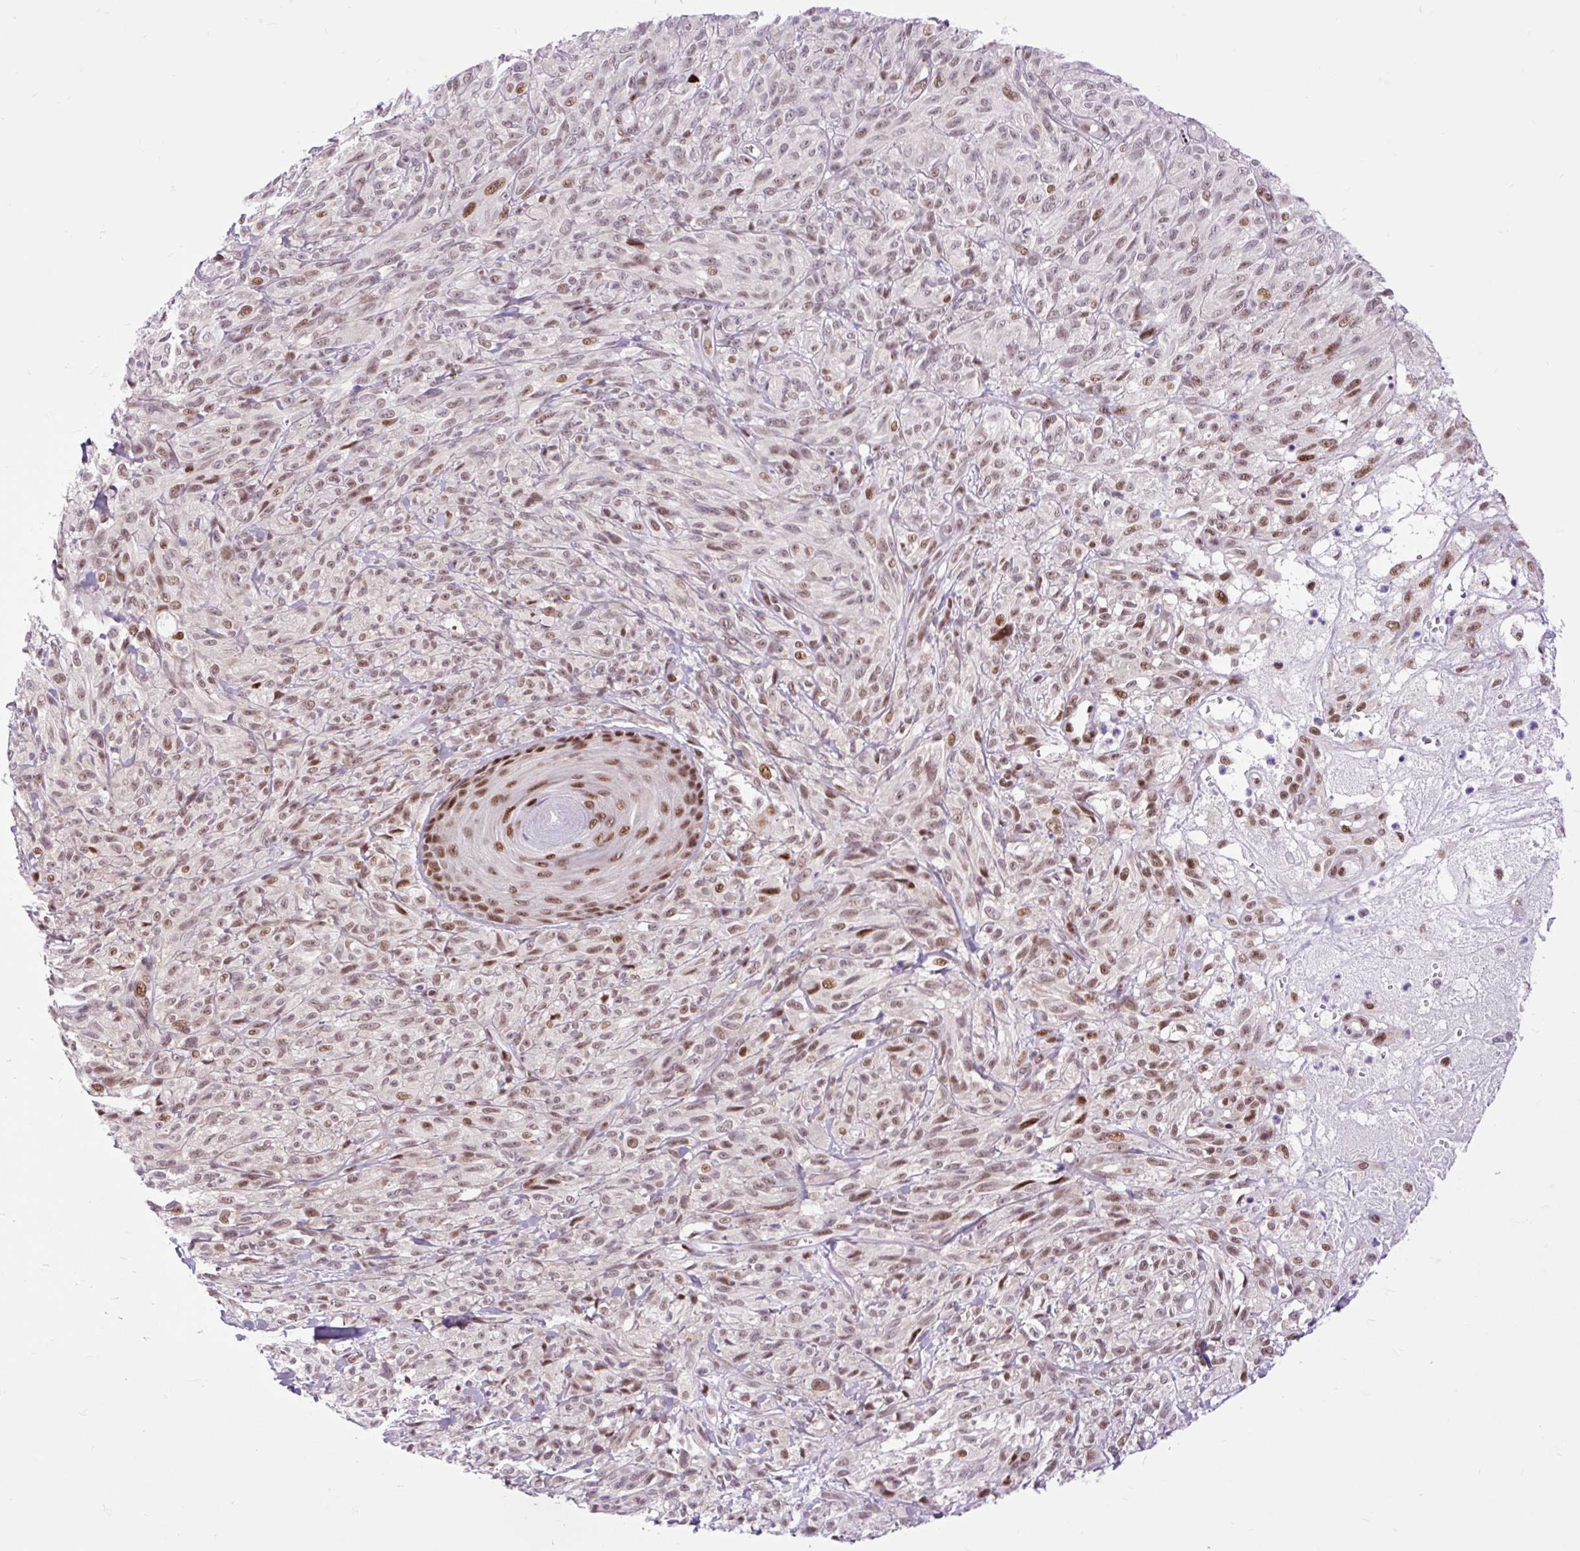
{"staining": {"intensity": "moderate", "quantity": ">75%", "location": "nuclear"}, "tissue": "melanoma", "cell_type": "Tumor cells", "image_type": "cancer", "snomed": [{"axis": "morphology", "description": "Malignant melanoma, NOS"}, {"axis": "topography", "description": "Skin of upper arm"}], "caption": "The image demonstrates a brown stain indicating the presence of a protein in the nuclear of tumor cells in malignant melanoma.", "gene": "CLK2", "patient": {"sex": "female", "age": 65}}